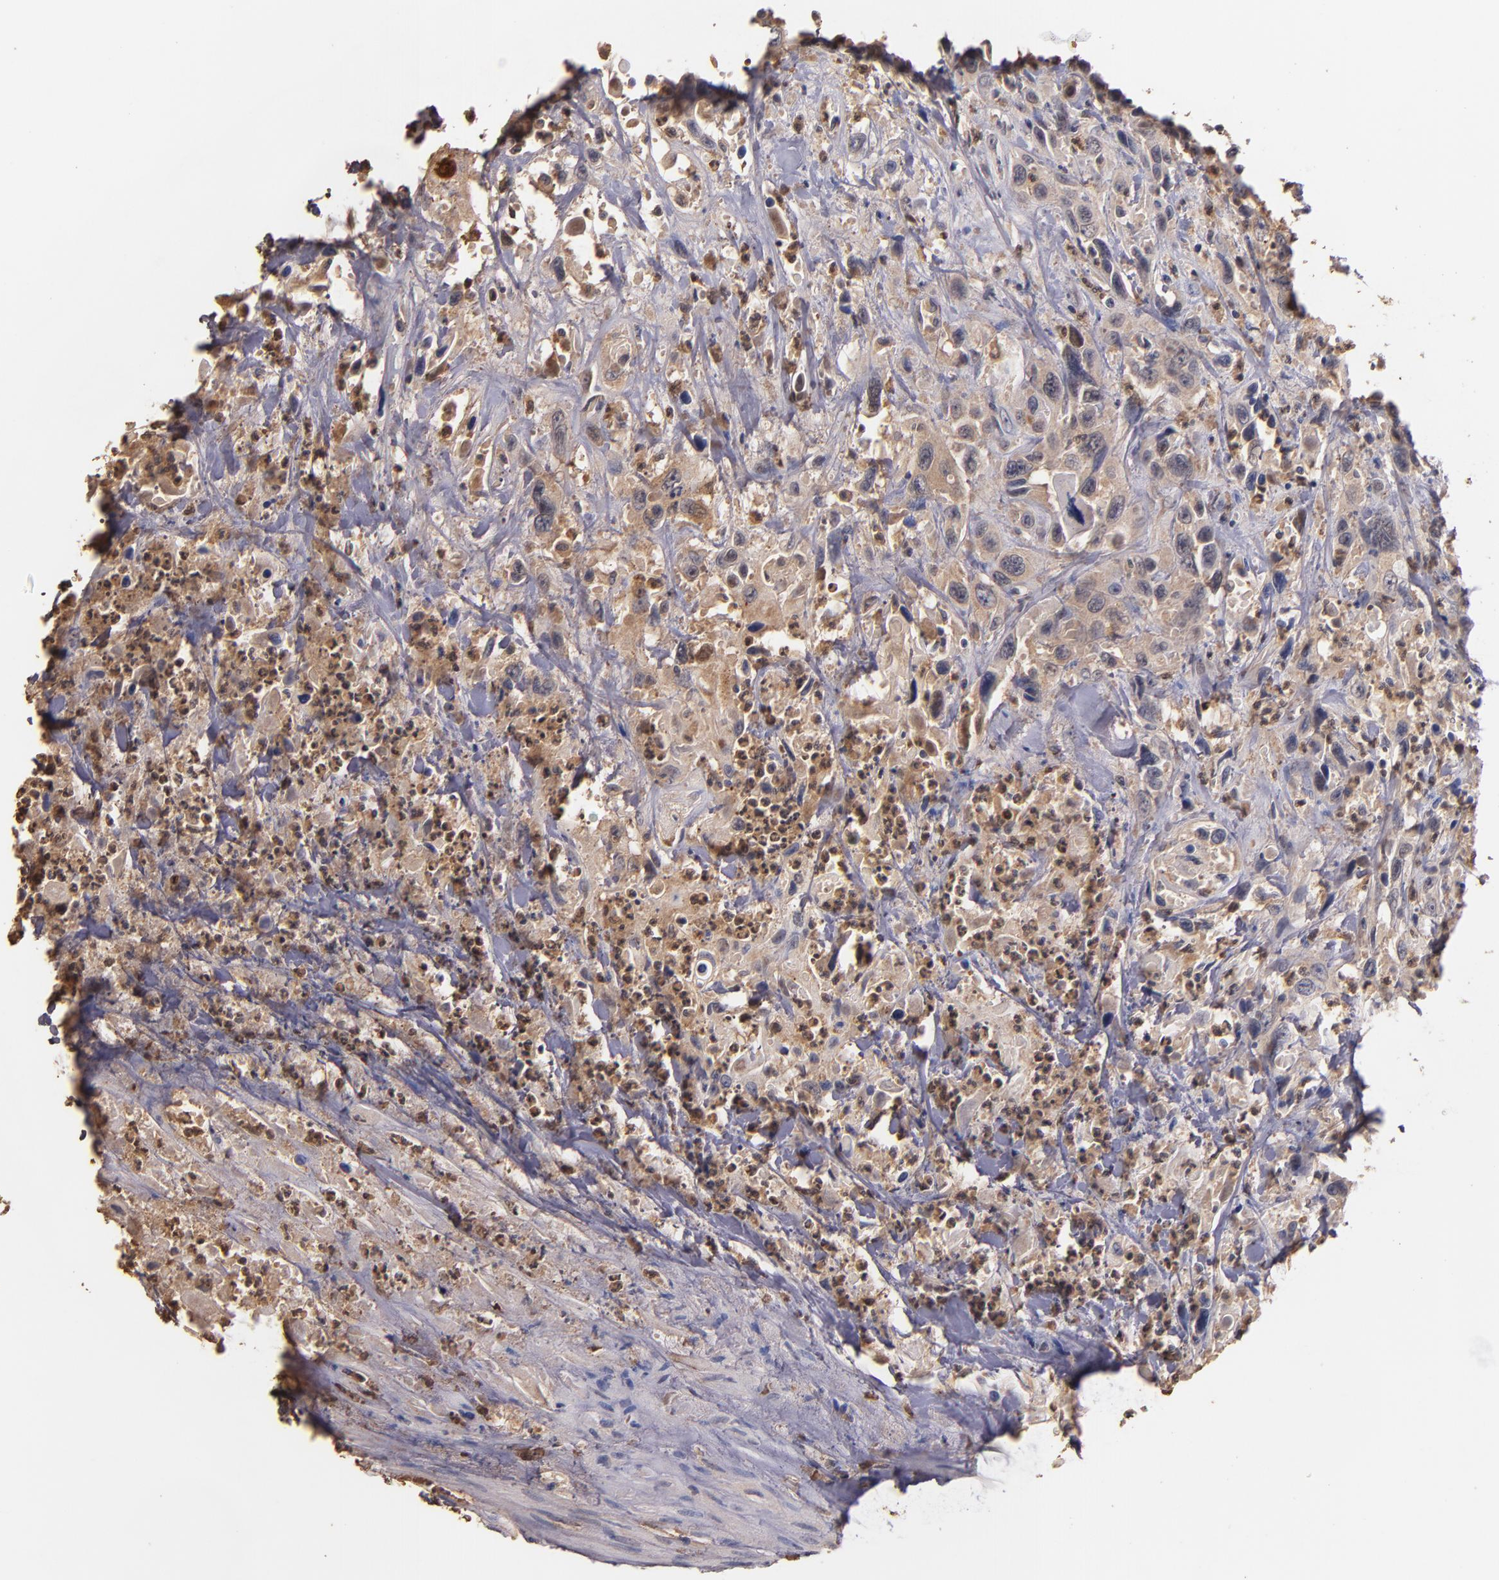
{"staining": {"intensity": "moderate", "quantity": ">75%", "location": "cytoplasmic/membranous"}, "tissue": "urothelial cancer", "cell_type": "Tumor cells", "image_type": "cancer", "snomed": [{"axis": "morphology", "description": "Urothelial carcinoma, High grade"}, {"axis": "topography", "description": "Urinary bladder"}], "caption": "Human urothelial carcinoma (high-grade) stained with a brown dye reveals moderate cytoplasmic/membranous positive expression in approximately >75% of tumor cells.", "gene": "PTS", "patient": {"sex": "female", "age": 84}}